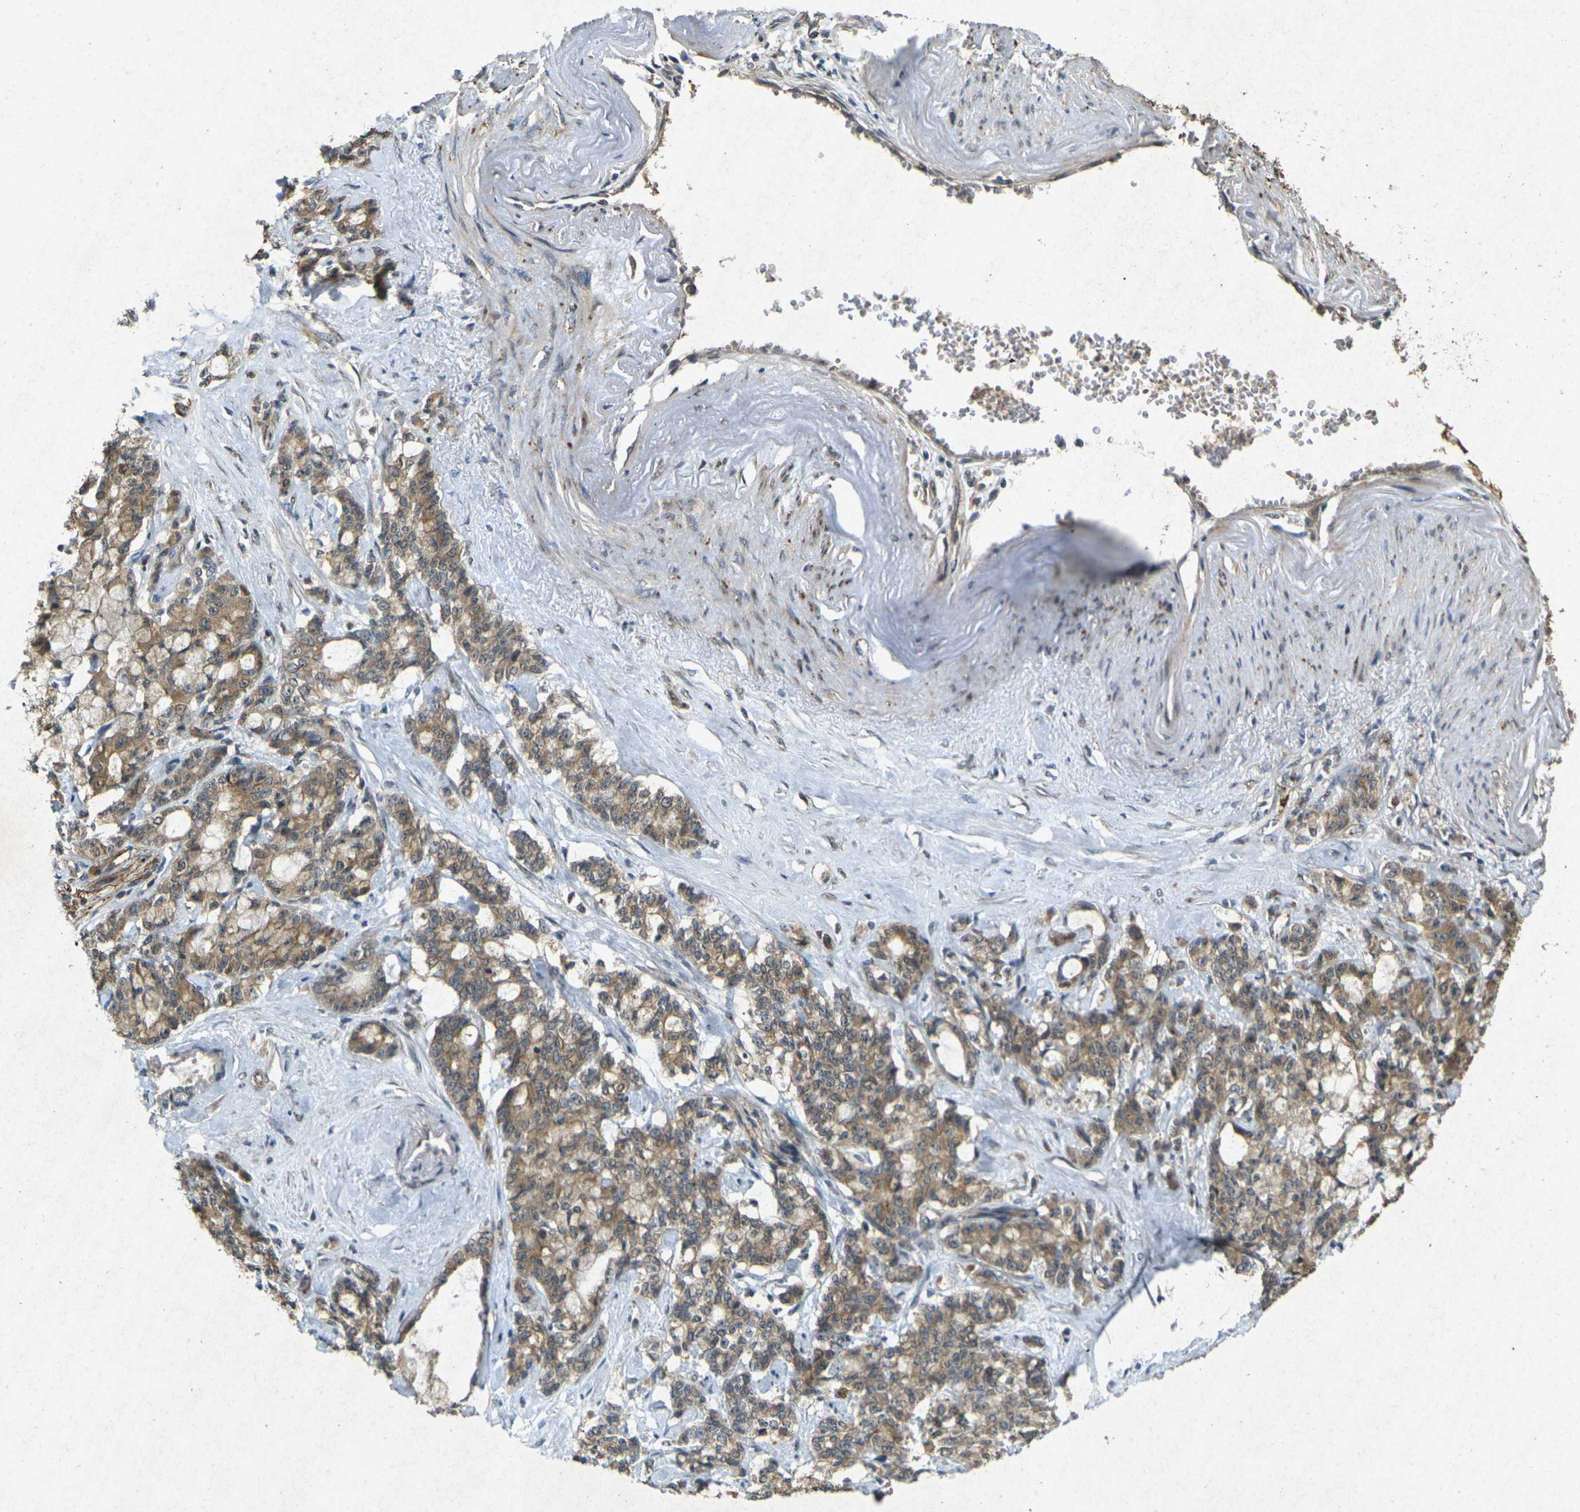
{"staining": {"intensity": "moderate", "quantity": ">75%", "location": "cytoplasmic/membranous"}, "tissue": "pancreatic cancer", "cell_type": "Tumor cells", "image_type": "cancer", "snomed": [{"axis": "morphology", "description": "Adenocarcinoma, NOS"}, {"axis": "topography", "description": "Pancreas"}], "caption": "Pancreatic cancer (adenocarcinoma) stained with immunohistochemistry (IHC) demonstrates moderate cytoplasmic/membranous expression in approximately >75% of tumor cells.", "gene": "RGMA", "patient": {"sex": "female", "age": 73}}